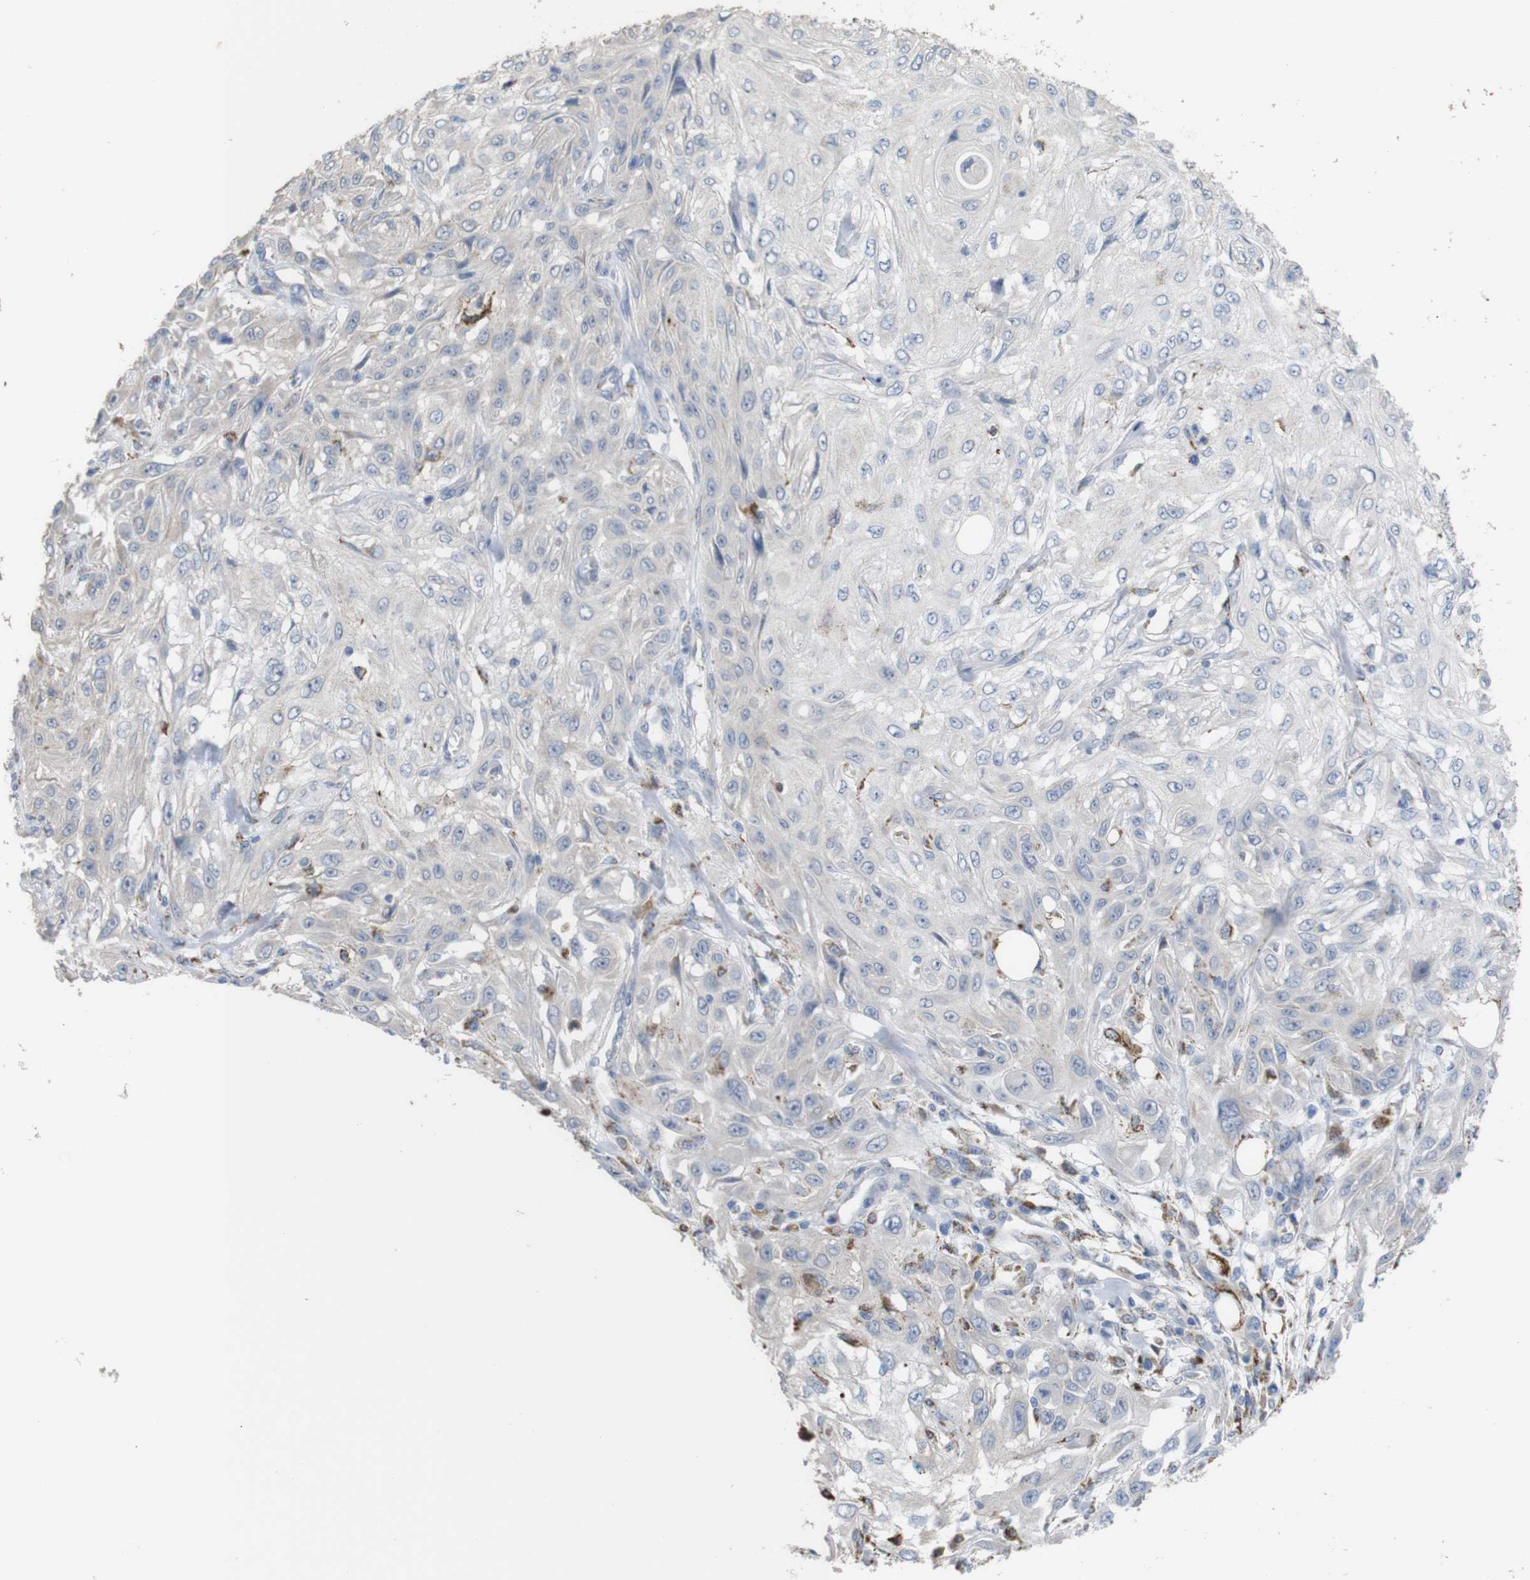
{"staining": {"intensity": "negative", "quantity": "none", "location": "none"}, "tissue": "skin cancer", "cell_type": "Tumor cells", "image_type": "cancer", "snomed": [{"axis": "morphology", "description": "Squamous cell carcinoma, NOS"}, {"axis": "topography", "description": "Skin"}], "caption": "This micrograph is of skin cancer (squamous cell carcinoma) stained with immunohistochemistry (IHC) to label a protein in brown with the nuclei are counter-stained blue. There is no positivity in tumor cells.", "gene": "PTPRR", "patient": {"sex": "male", "age": 75}}